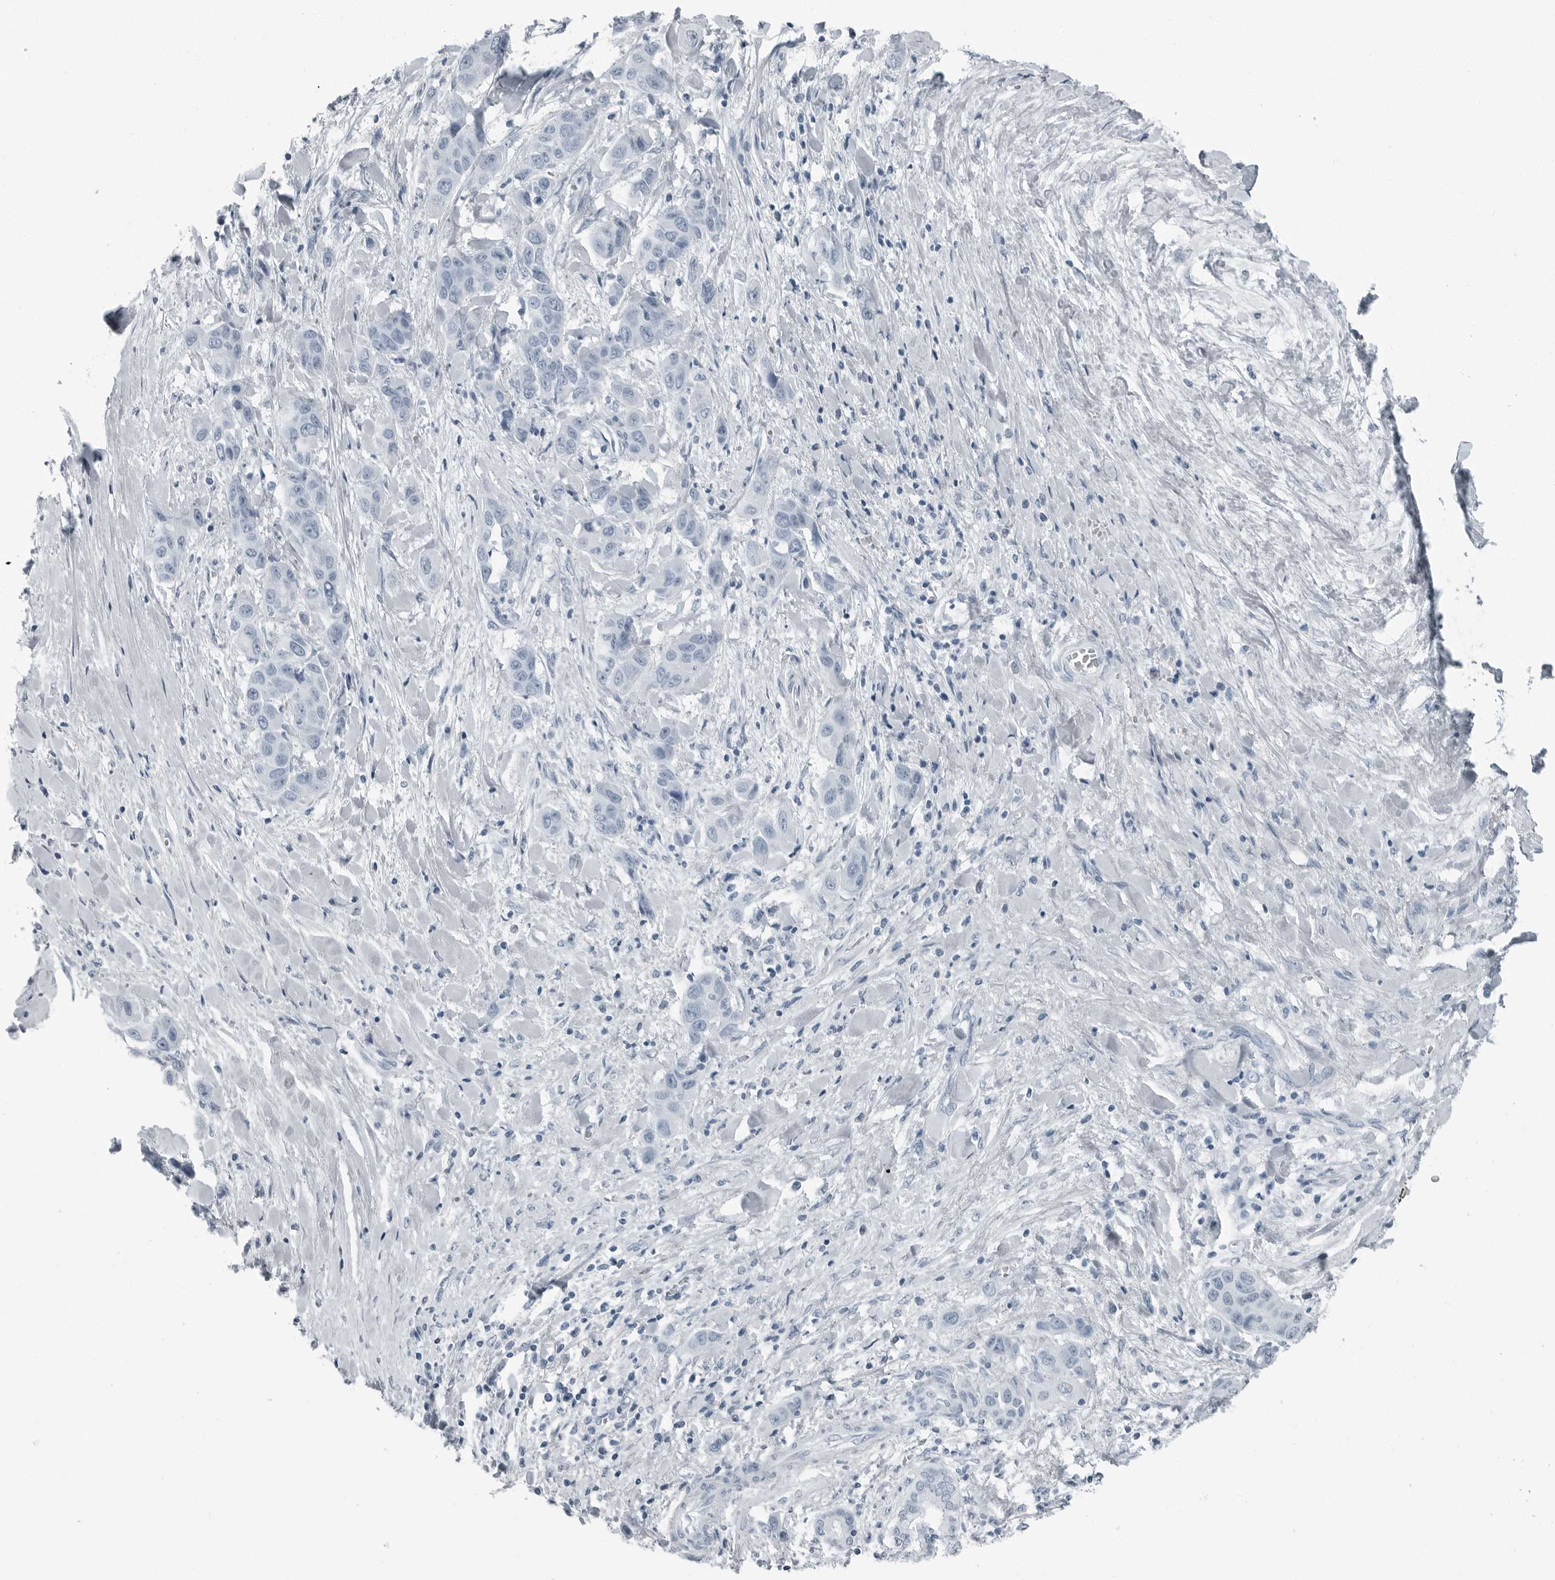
{"staining": {"intensity": "negative", "quantity": "none", "location": "none"}, "tissue": "liver cancer", "cell_type": "Tumor cells", "image_type": "cancer", "snomed": [{"axis": "morphology", "description": "Cholangiocarcinoma"}, {"axis": "topography", "description": "Liver"}], "caption": "The histopathology image shows no significant staining in tumor cells of liver cancer (cholangiocarcinoma).", "gene": "FABP6", "patient": {"sex": "female", "age": 52}}